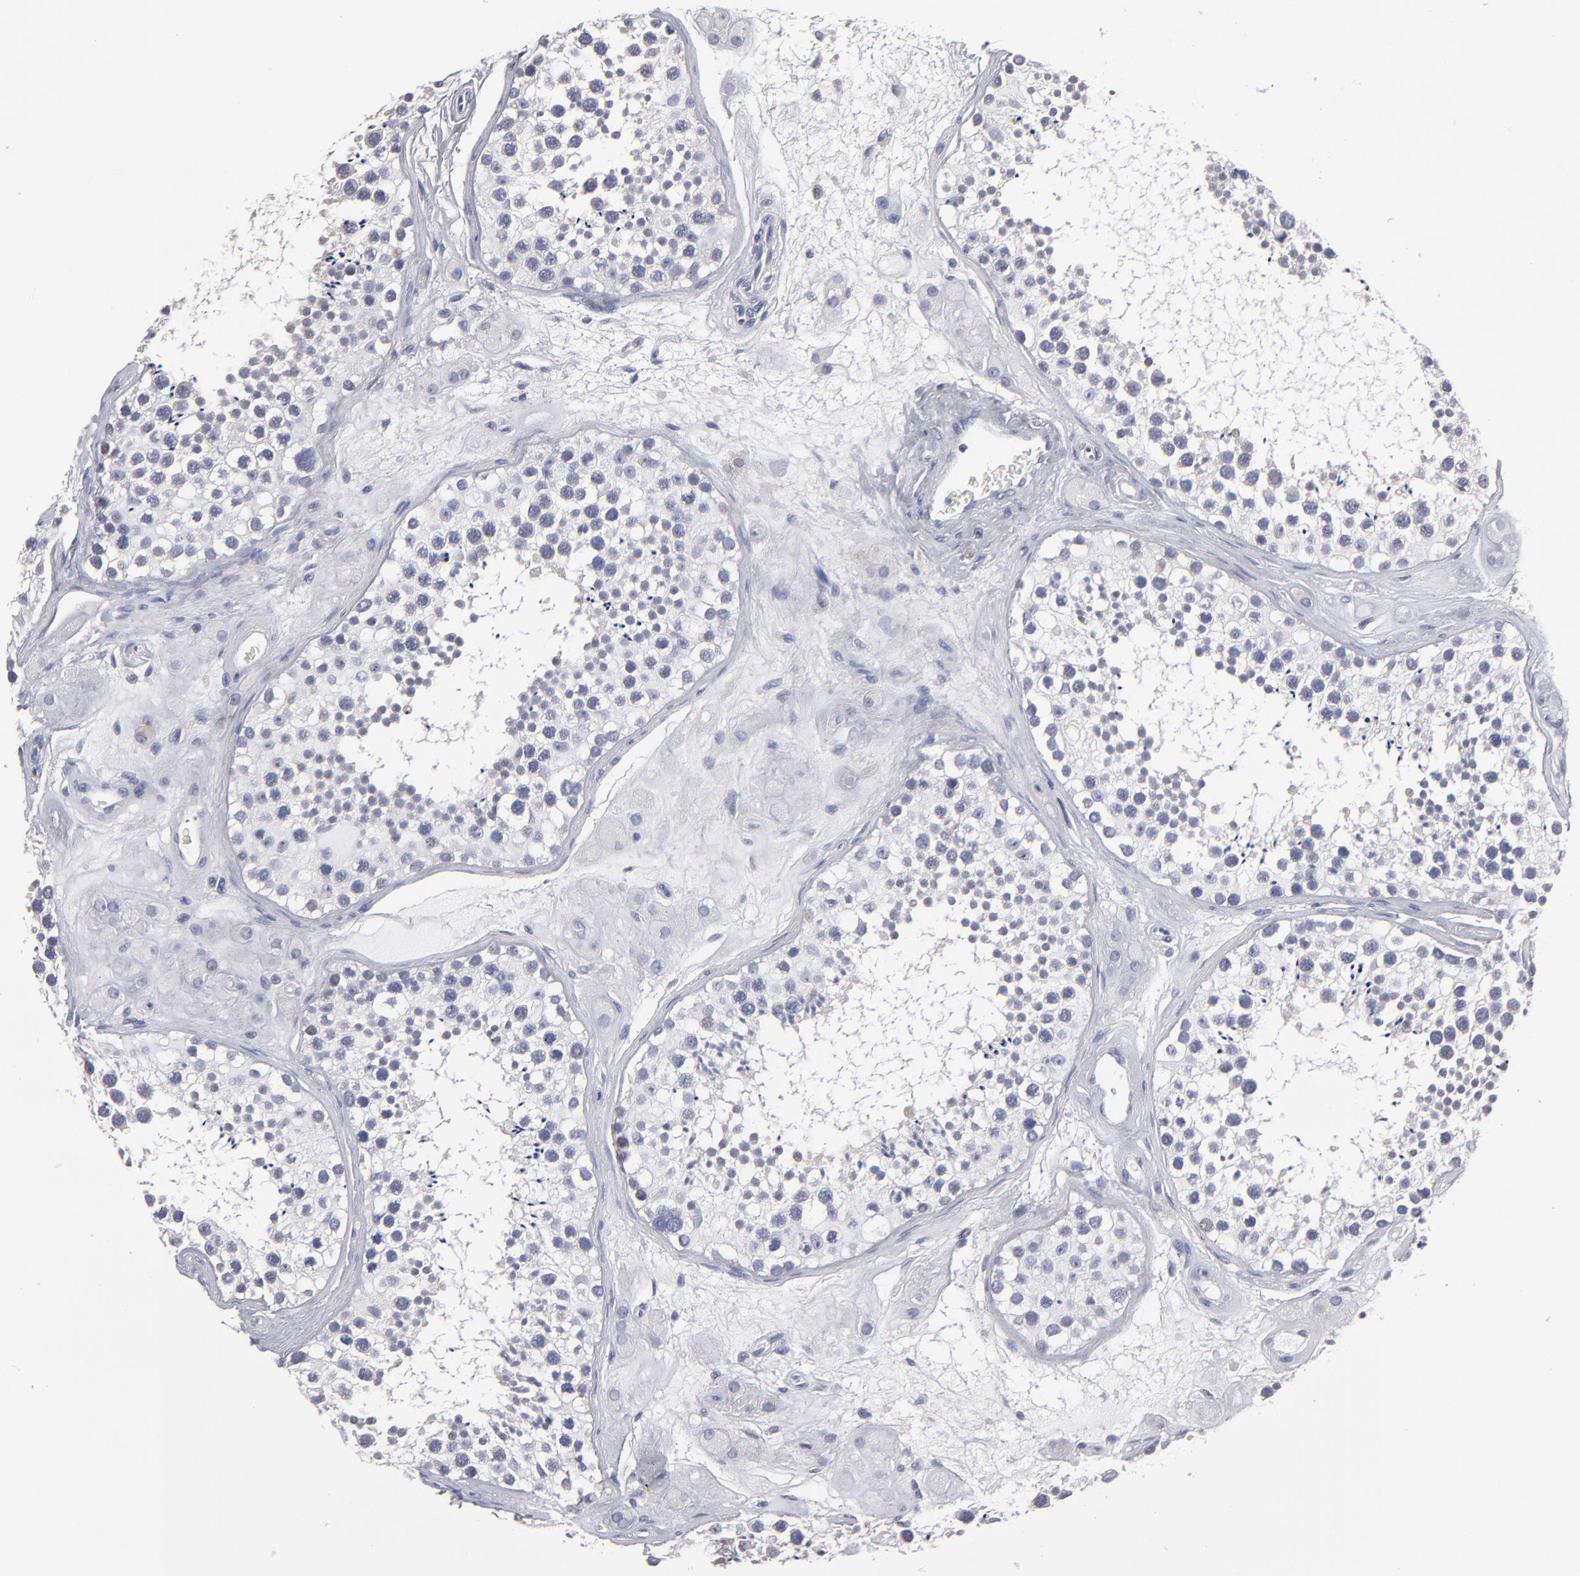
{"staining": {"intensity": "weak", "quantity": "<25%", "location": "cytoplasmic/membranous"}, "tissue": "testis", "cell_type": "Cells in seminiferous ducts", "image_type": "normal", "snomed": [{"axis": "morphology", "description": "Normal tissue, NOS"}, {"axis": "topography", "description": "Testis"}], "caption": "This is an immunohistochemistry micrograph of benign testis. There is no positivity in cells in seminiferous ducts.", "gene": "CCDC80", "patient": {"sex": "male", "age": 38}}